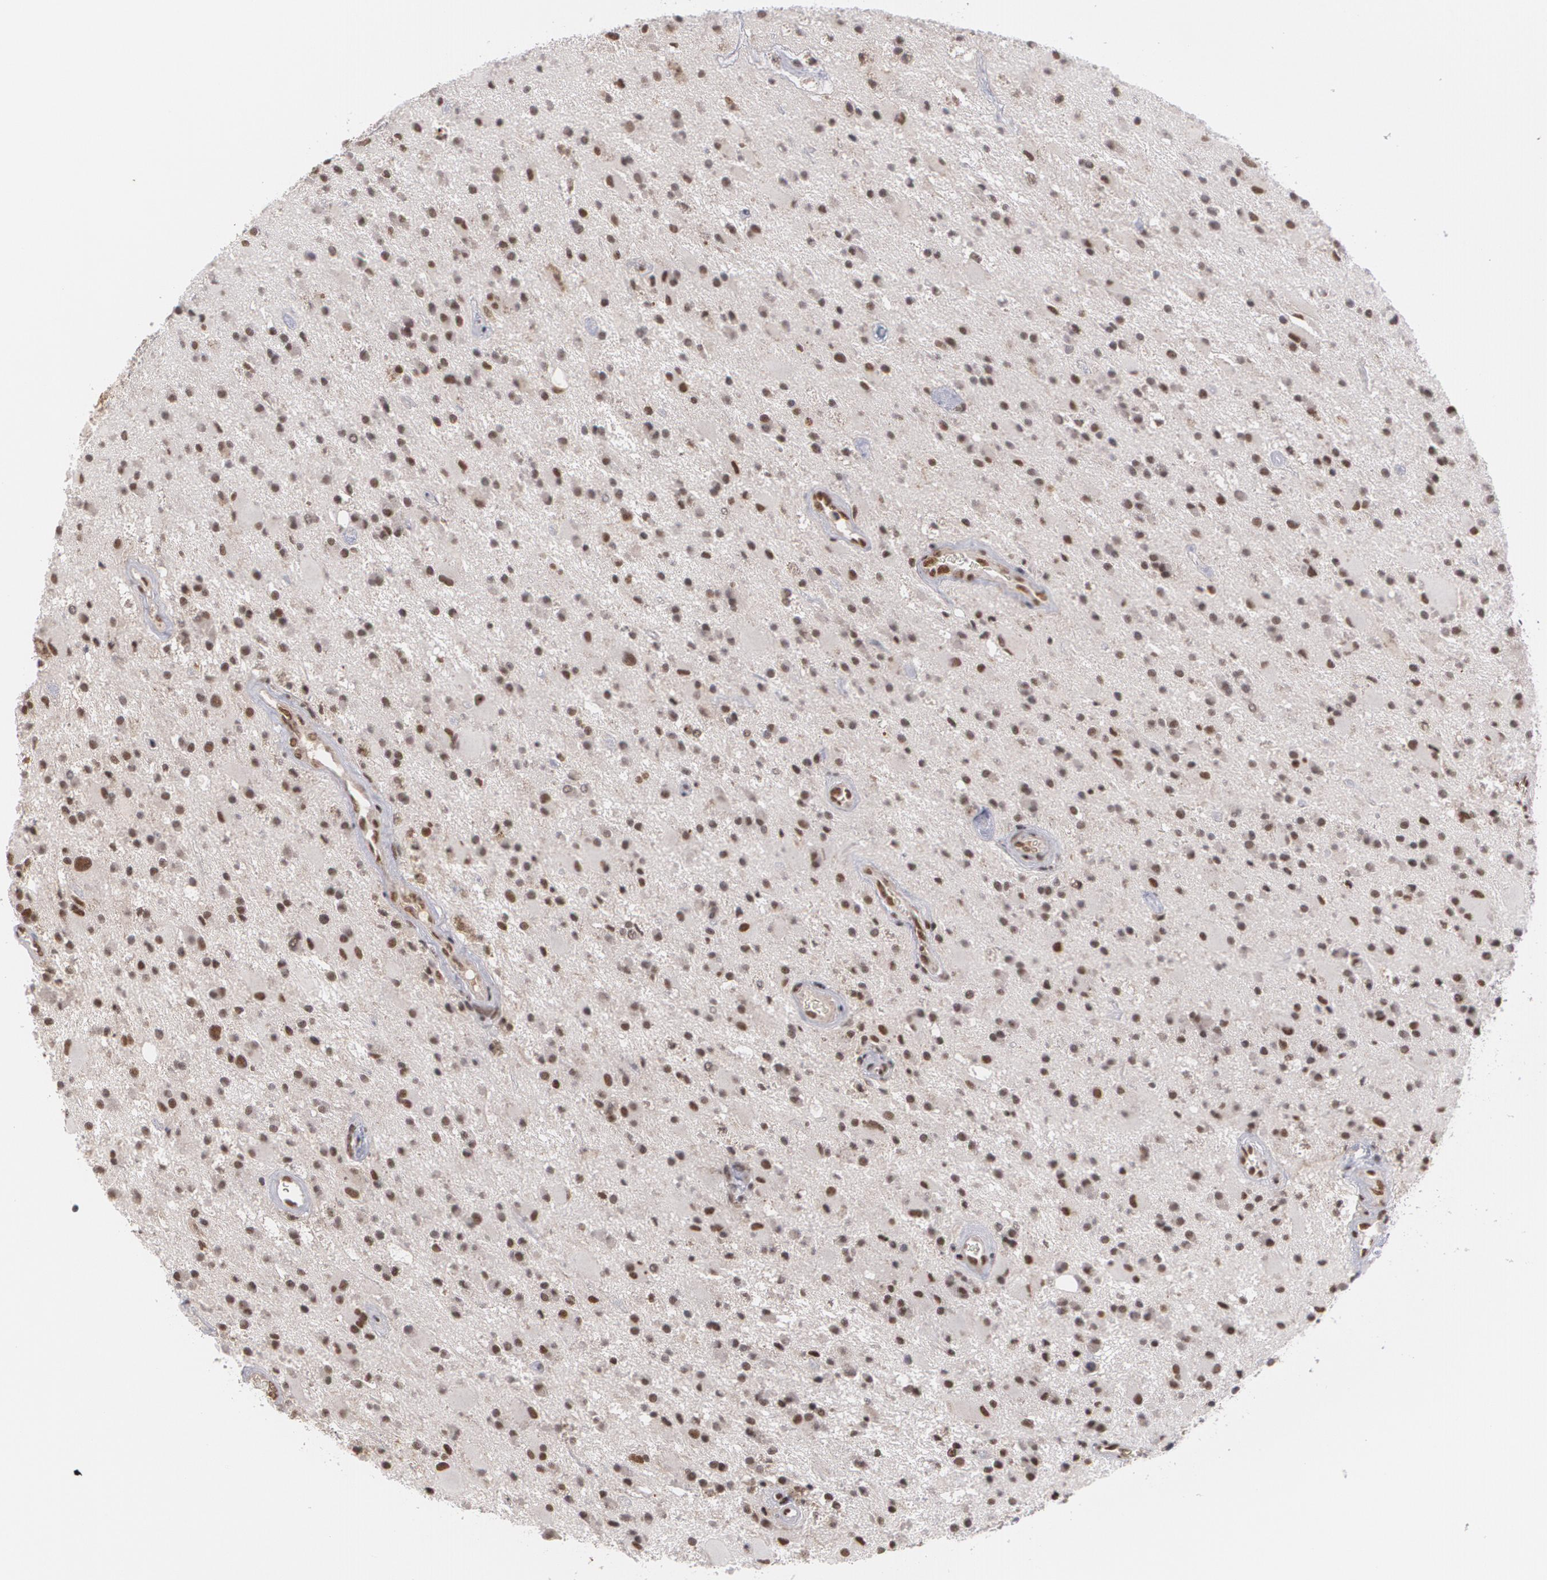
{"staining": {"intensity": "moderate", "quantity": ">75%", "location": "nuclear"}, "tissue": "glioma", "cell_type": "Tumor cells", "image_type": "cancer", "snomed": [{"axis": "morphology", "description": "Glioma, malignant, Low grade"}, {"axis": "topography", "description": "Brain"}], "caption": "A photomicrograph showing moderate nuclear expression in approximately >75% of tumor cells in malignant low-grade glioma, as visualized by brown immunohistochemical staining.", "gene": "ZNF234", "patient": {"sex": "male", "age": 58}}